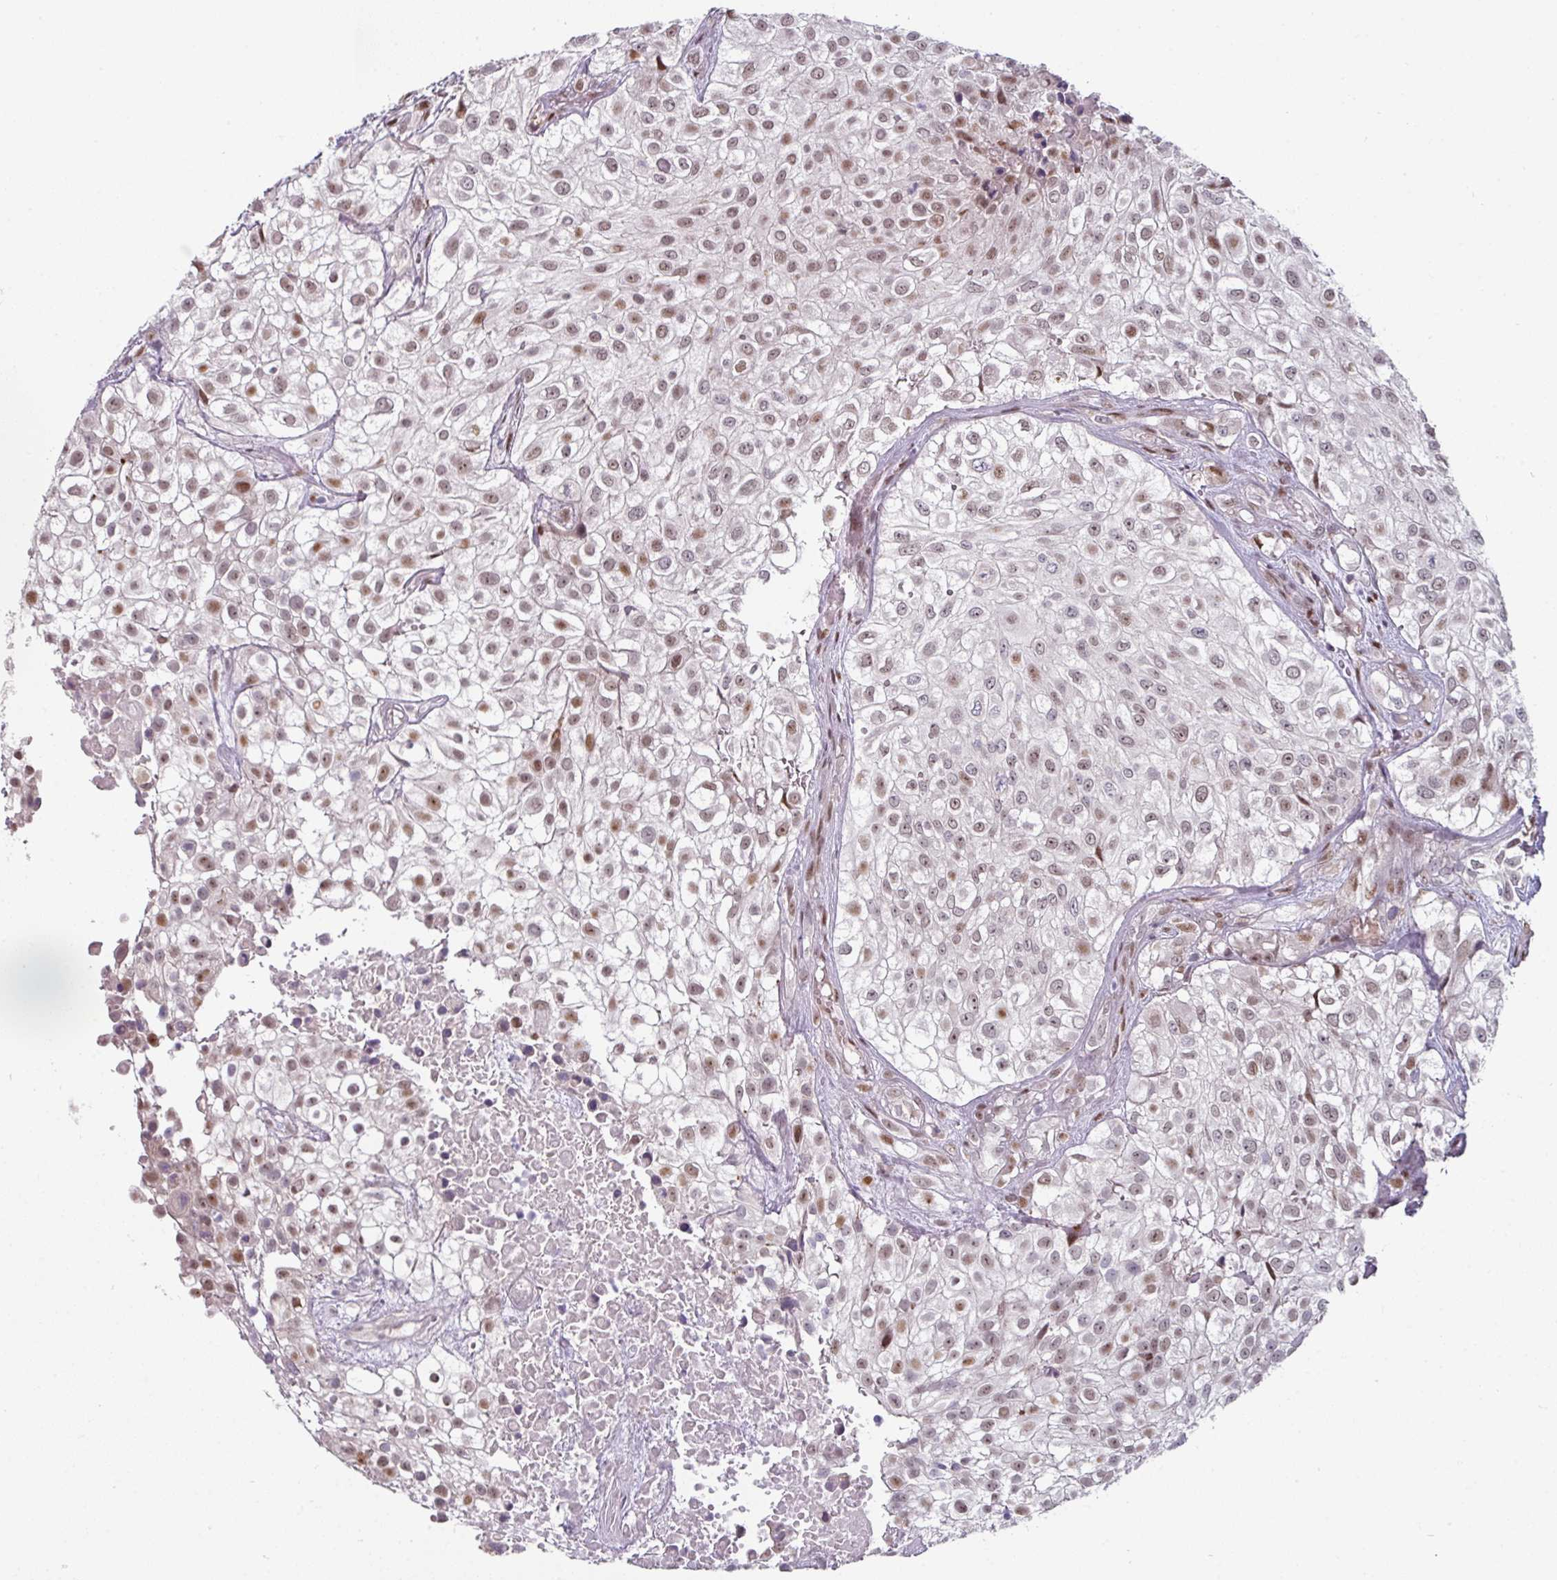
{"staining": {"intensity": "moderate", "quantity": ">75%", "location": "nuclear"}, "tissue": "urothelial cancer", "cell_type": "Tumor cells", "image_type": "cancer", "snomed": [{"axis": "morphology", "description": "Urothelial carcinoma, High grade"}, {"axis": "topography", "description": "Urinary bladder"}], "caption": "Immunohistochemical staining of human urothelial cancer shows medium levels of moderate nuclear expression in approximately >75% of tumor cells.", "gene": "SWSAP1", "patient": {"sex": "male", "age": 56}}